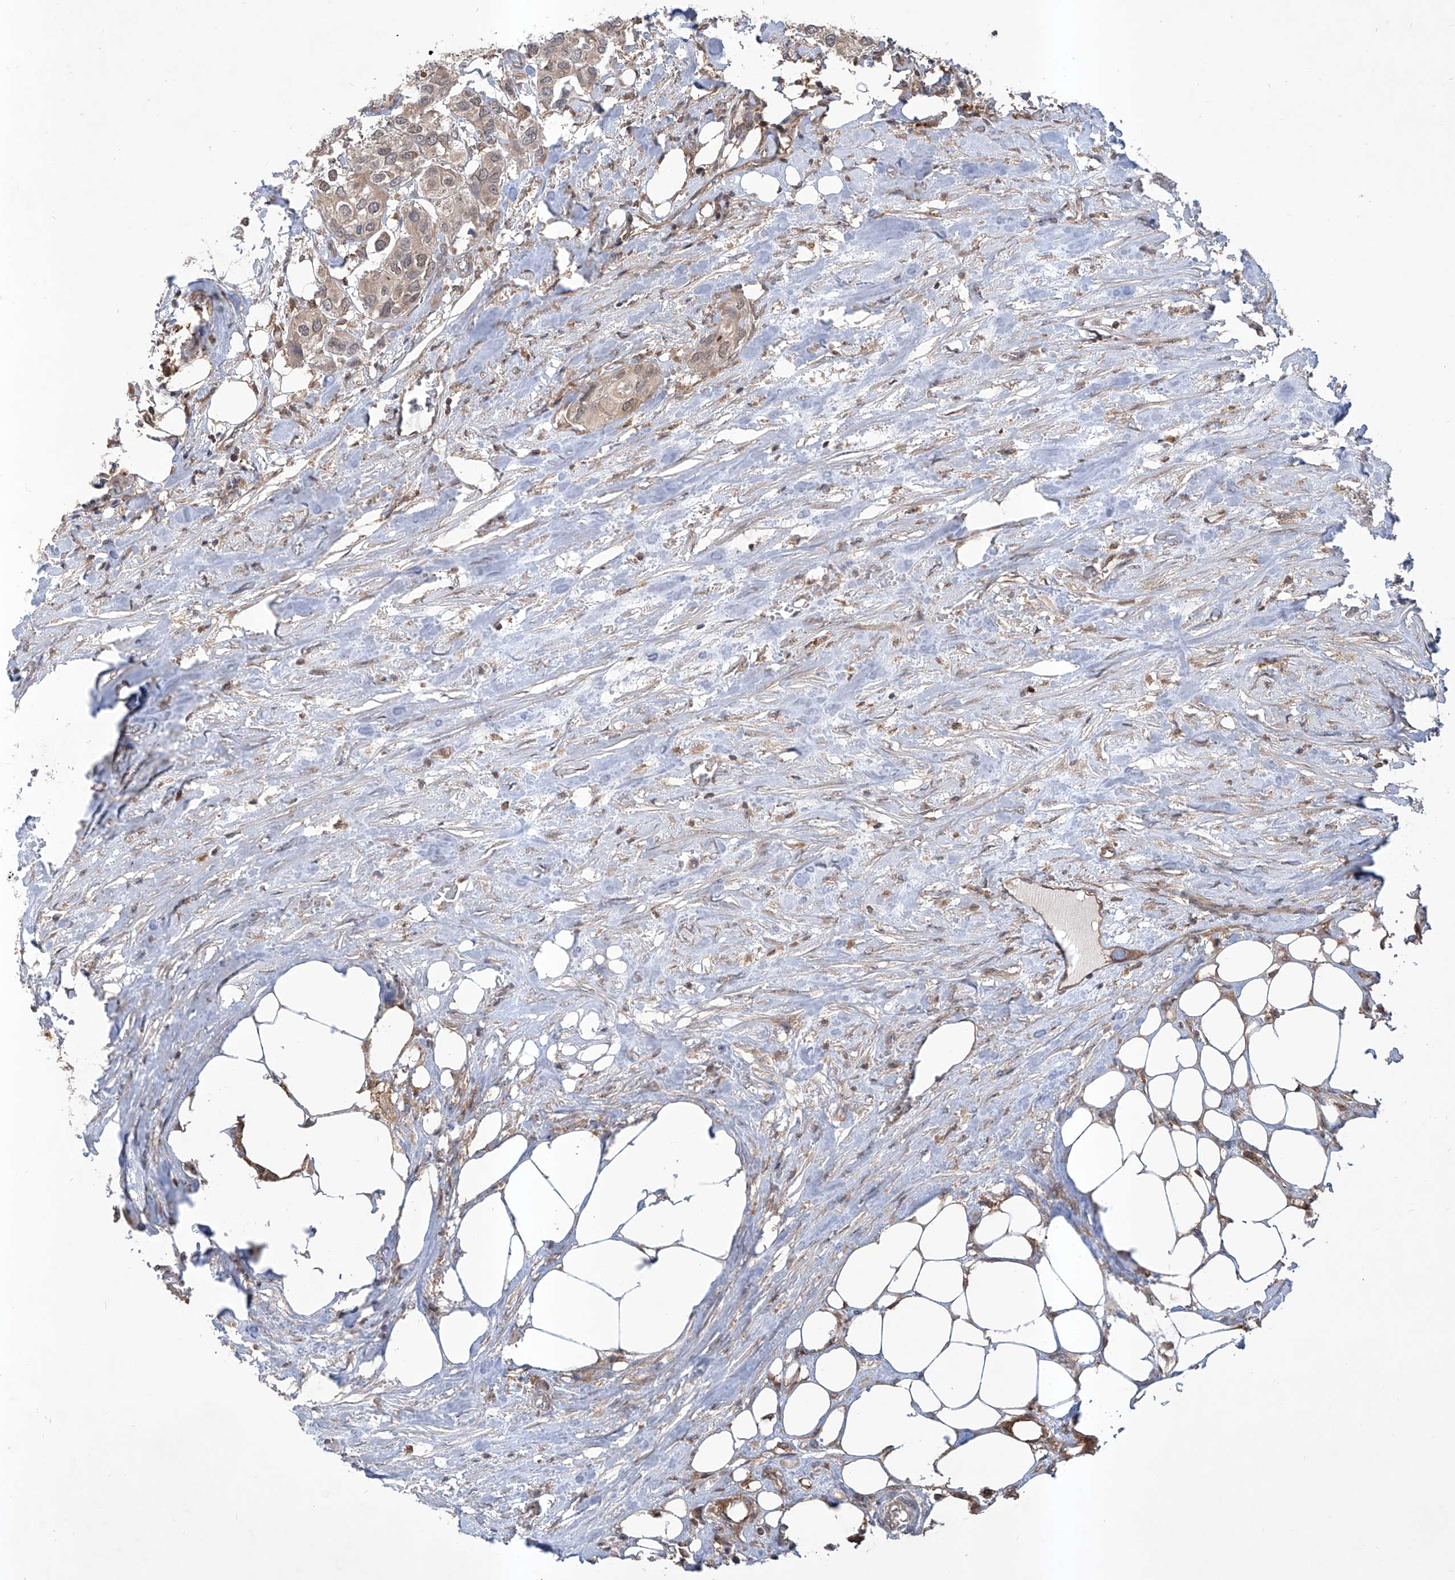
{"staining": {"intensity": "weak", "quantity": ">75%", "location": "cytoplasmic/membranous,nuclear"}, "tissue": "urothelial cancer", "cell_type": "Tumor cells", "image_type": "cancer", "snomed": [{"axis": "morphology", "description": "Urothelial carcinoma, High grade"}, {"axis": "topography", "description": "Urinary bladder"}], "caption": "Urothelial carcinoma (high-grade) tissue shows weak cytoplasmic/membranous and nuclear expression in about >75% of tumor cells, visualized by immunohistochemistry.", "gene": "HOXC8", "patient": {"sex": "male", "age": 64}}